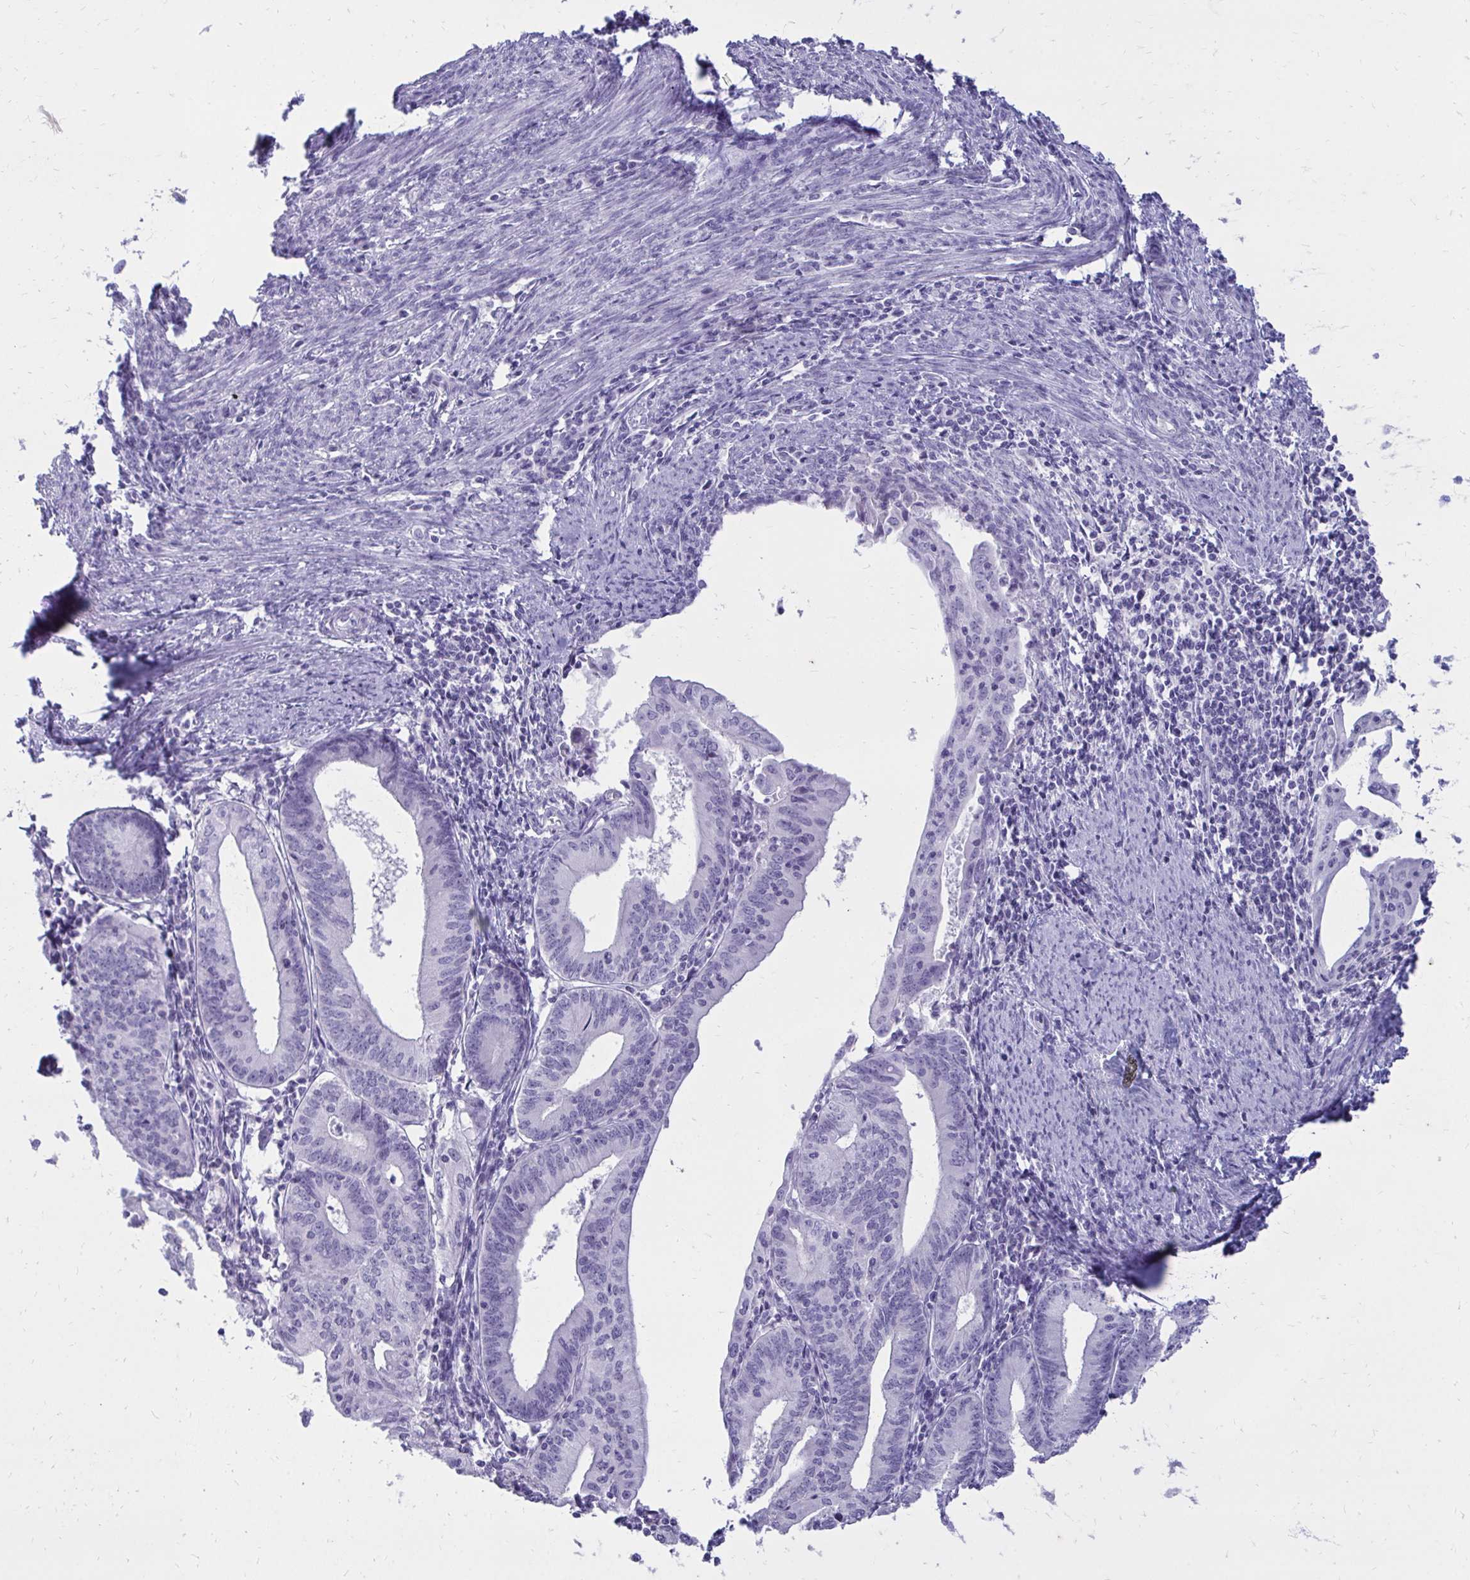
{"staining": {"intensity": "negative", "quantity": "none", "location": "none"}, "tissue": "endometrial cancer", "cell_type": "Tumor cells", "image_type": "cancer", "snomed": [{"axis": "morphology", "description": "Adenocarcinoma, NOS"}, {"axis": "topography", "description": "Endometrium"}], "caption": "This is an immunohistochemistry image of endometrial adenocarcinoma. There is no expression in tumor cells.", "gene": "NANOGNB", "patient": {"sex": "female", "age": 60}}